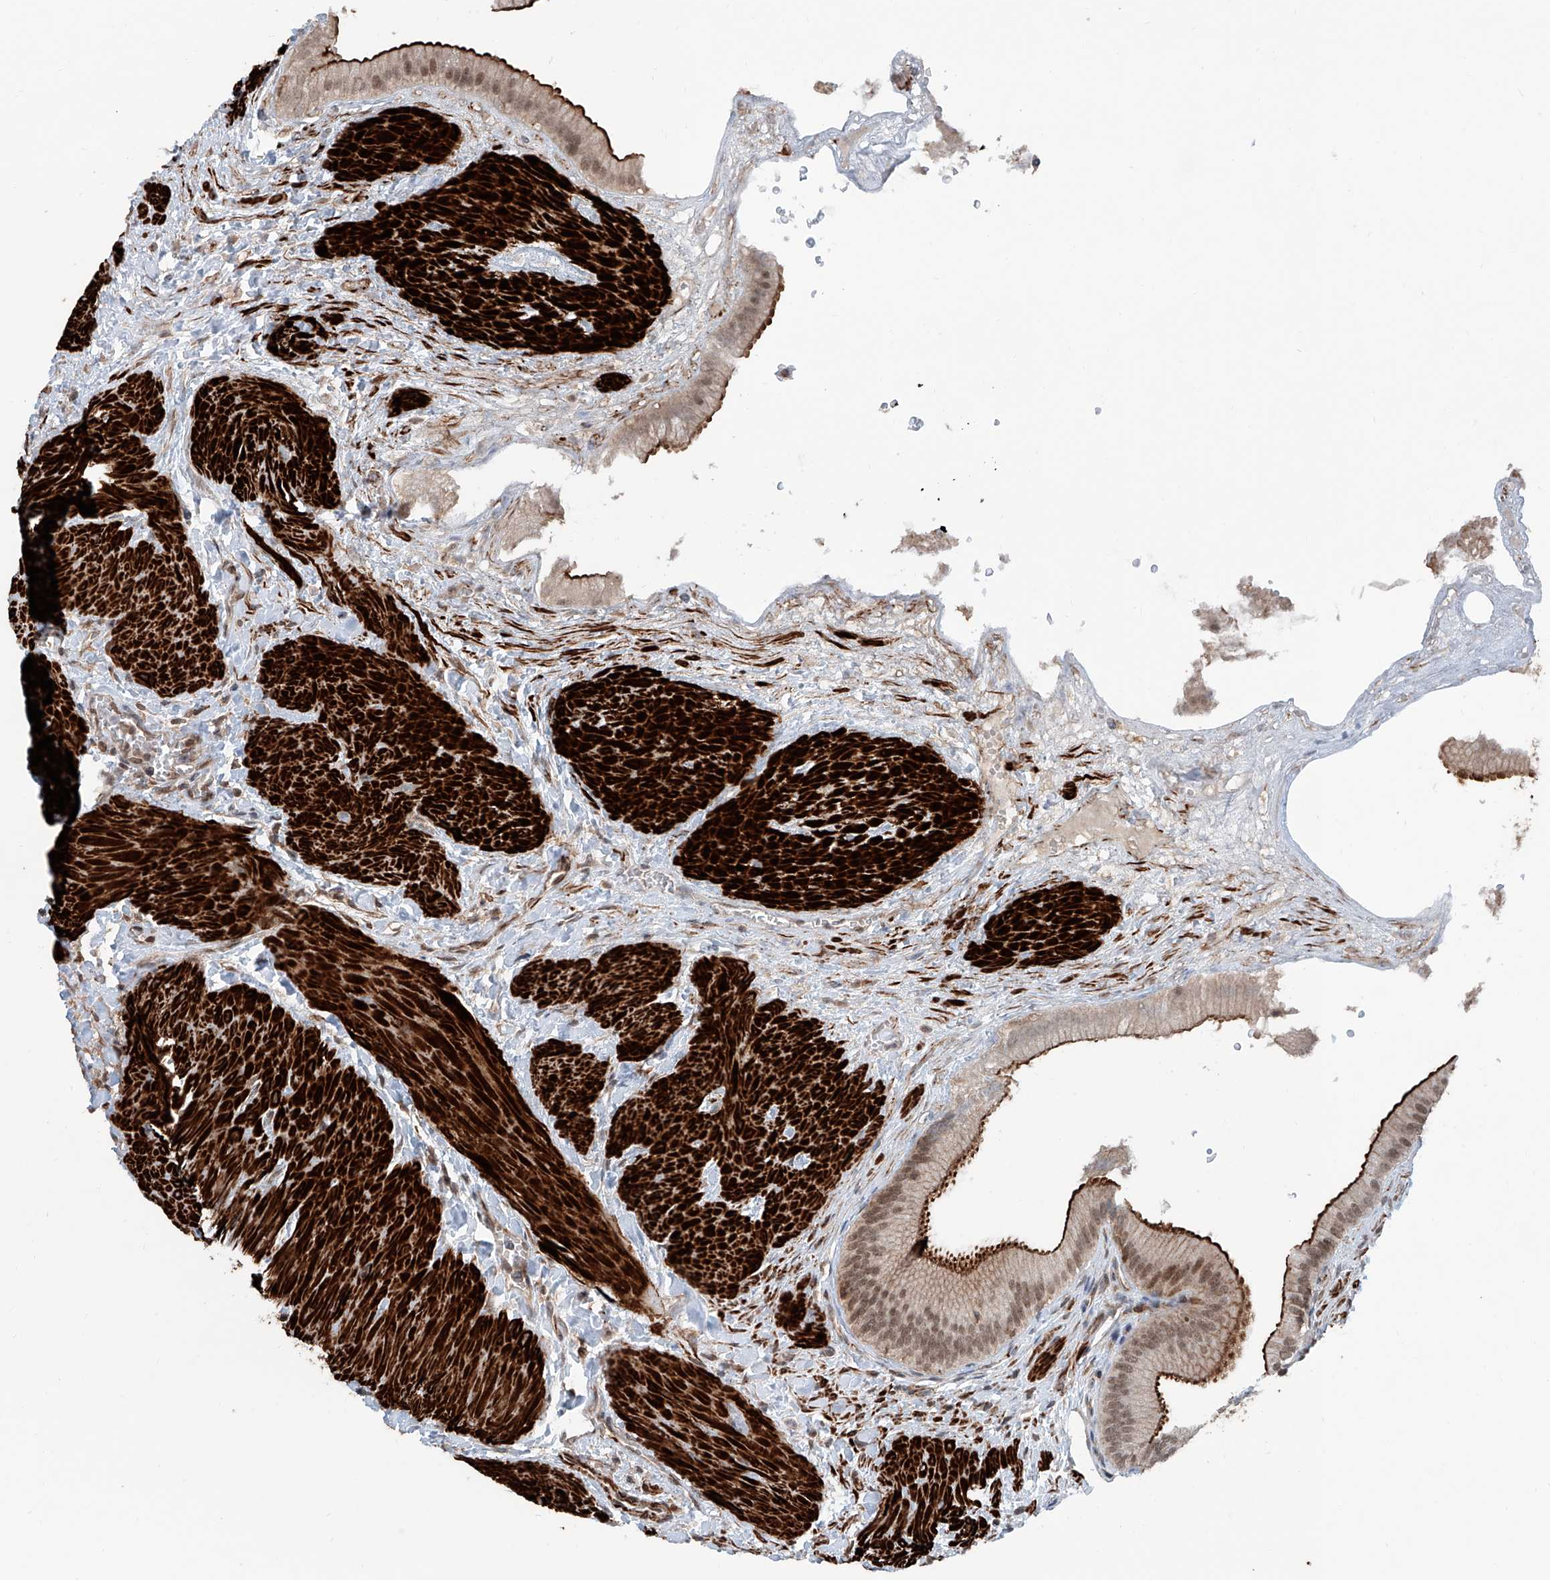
{"staining": {"intensity": "strong", "quantity": "25%-75%", "location": "cytoplasmic/membranous,nuclear"}, "tissue": "gallbladder", "cell_type": "Glandular cells", "image_type": "normal", "snomed": [{"axis": "morphology", "description": "Normal tissue, NOS"}, {"axis": "topography", "description": "Gallbladder"}], "caption": "IHC micrograph of unremarkable human gallbladder stained for a protein (brown), which shows high levels of strong cytoplasmic/membranous,nuclear positivity in approximately 25%-75% of glandular cells.", "gene": "SDE2", "patient": {"sex": "male", "age": 55}}